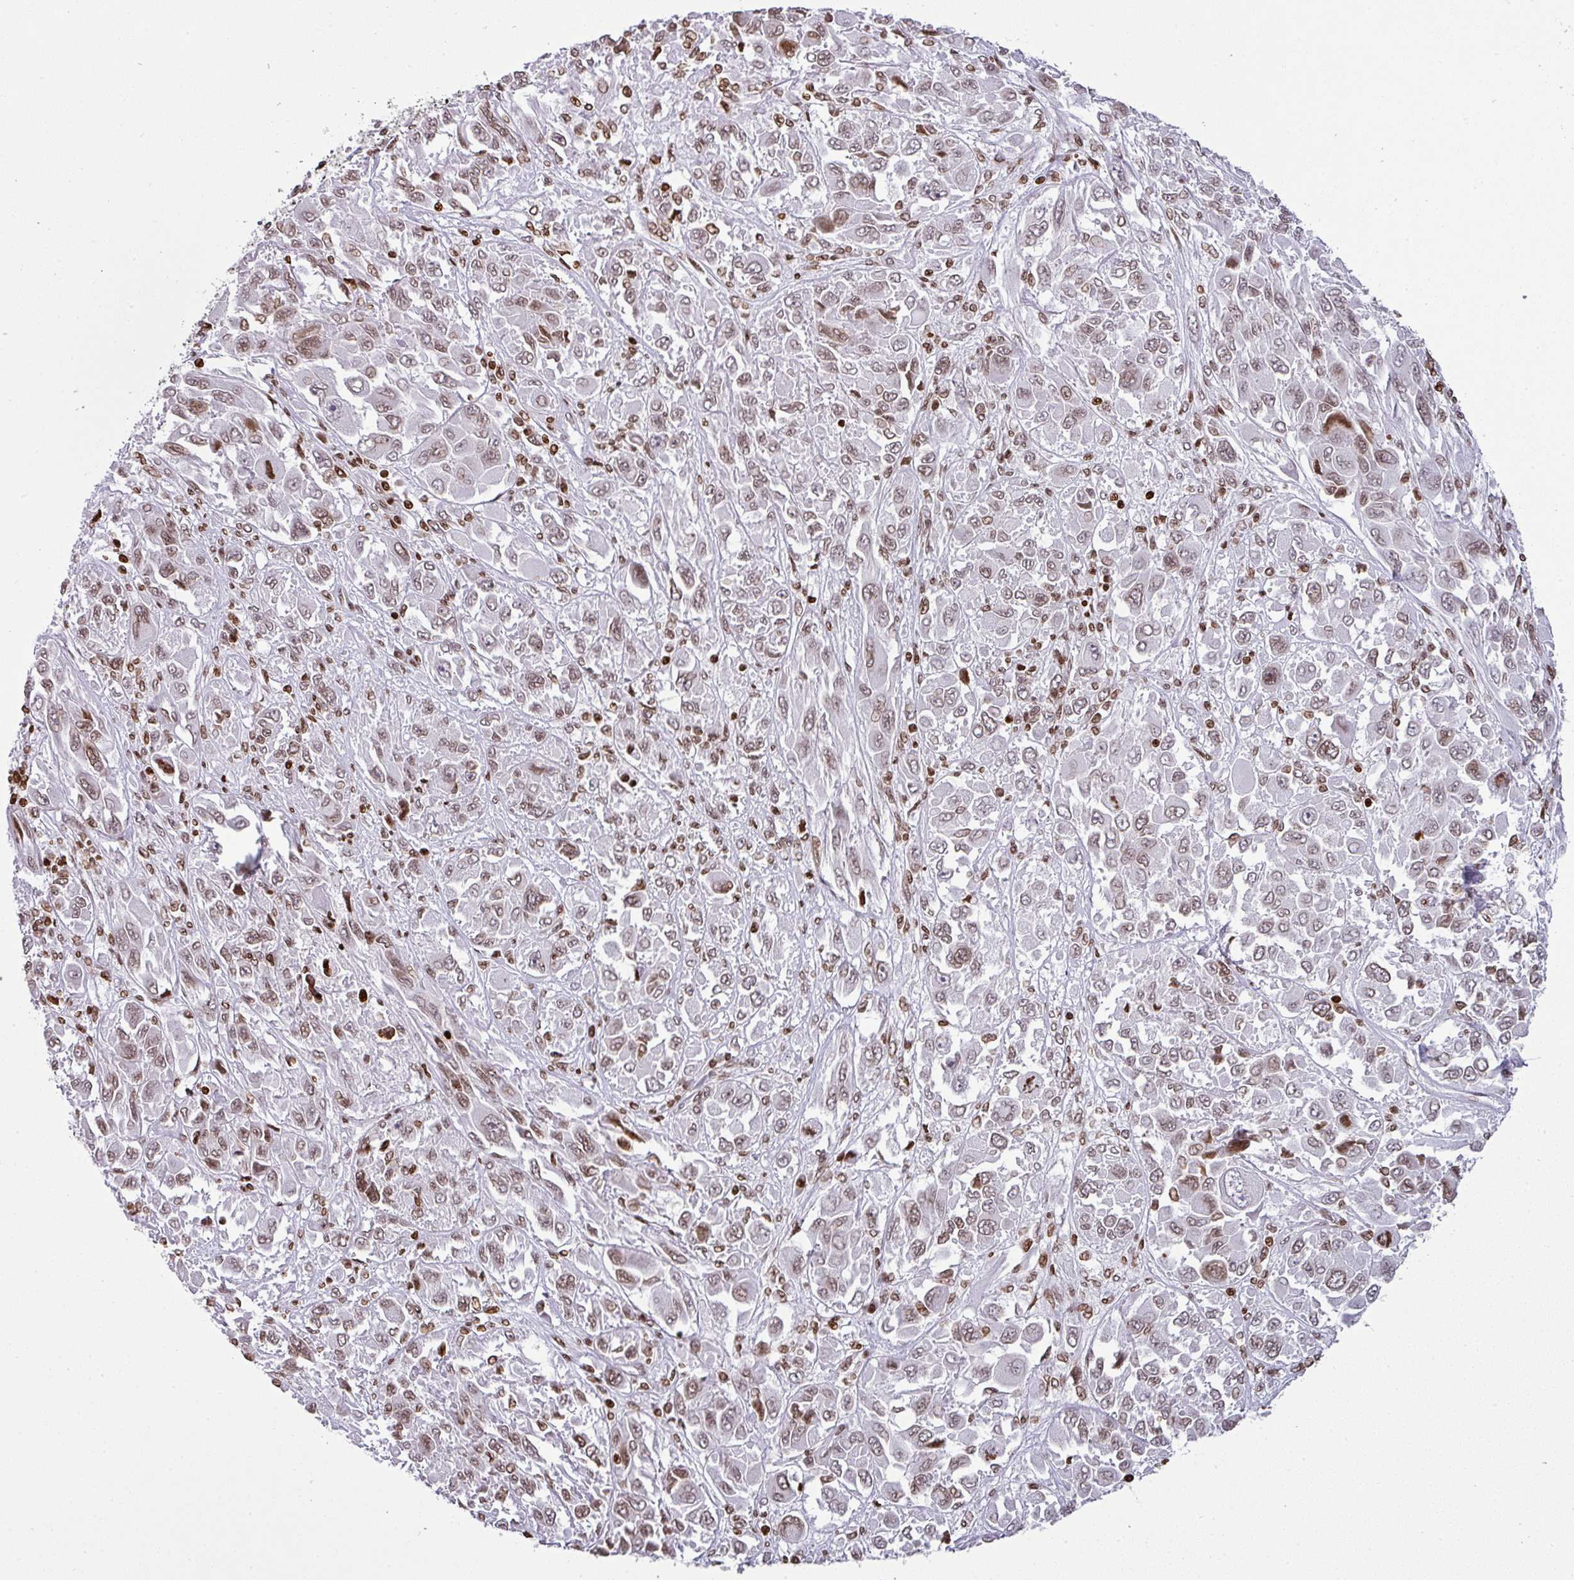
{"staining": {"intensity": "moderate", "quantity": ">75%", "location": "nuclear"}, "tissue": "melanoma", "cell_type": "Tumor cells", "image_type": "cancer", "snomed": [{"axis": "morphology", "description": "Malignant melanoma, NOS"}, {"axis": "topography", "description": "Skin"}], "caption": "Protein staining of melanoma tissue reveals moderate nuclear staining in approximately >75% of tumor cells. The staining was performed using DAB (3,3'-diaminobenzidine) to visualize the protein expression in brown, while the nuclei were stained in blue with hematoxylin (Magnification: 20x).", "gene": "RASL11A", "patient": {"sex": "female", "age": 91}}